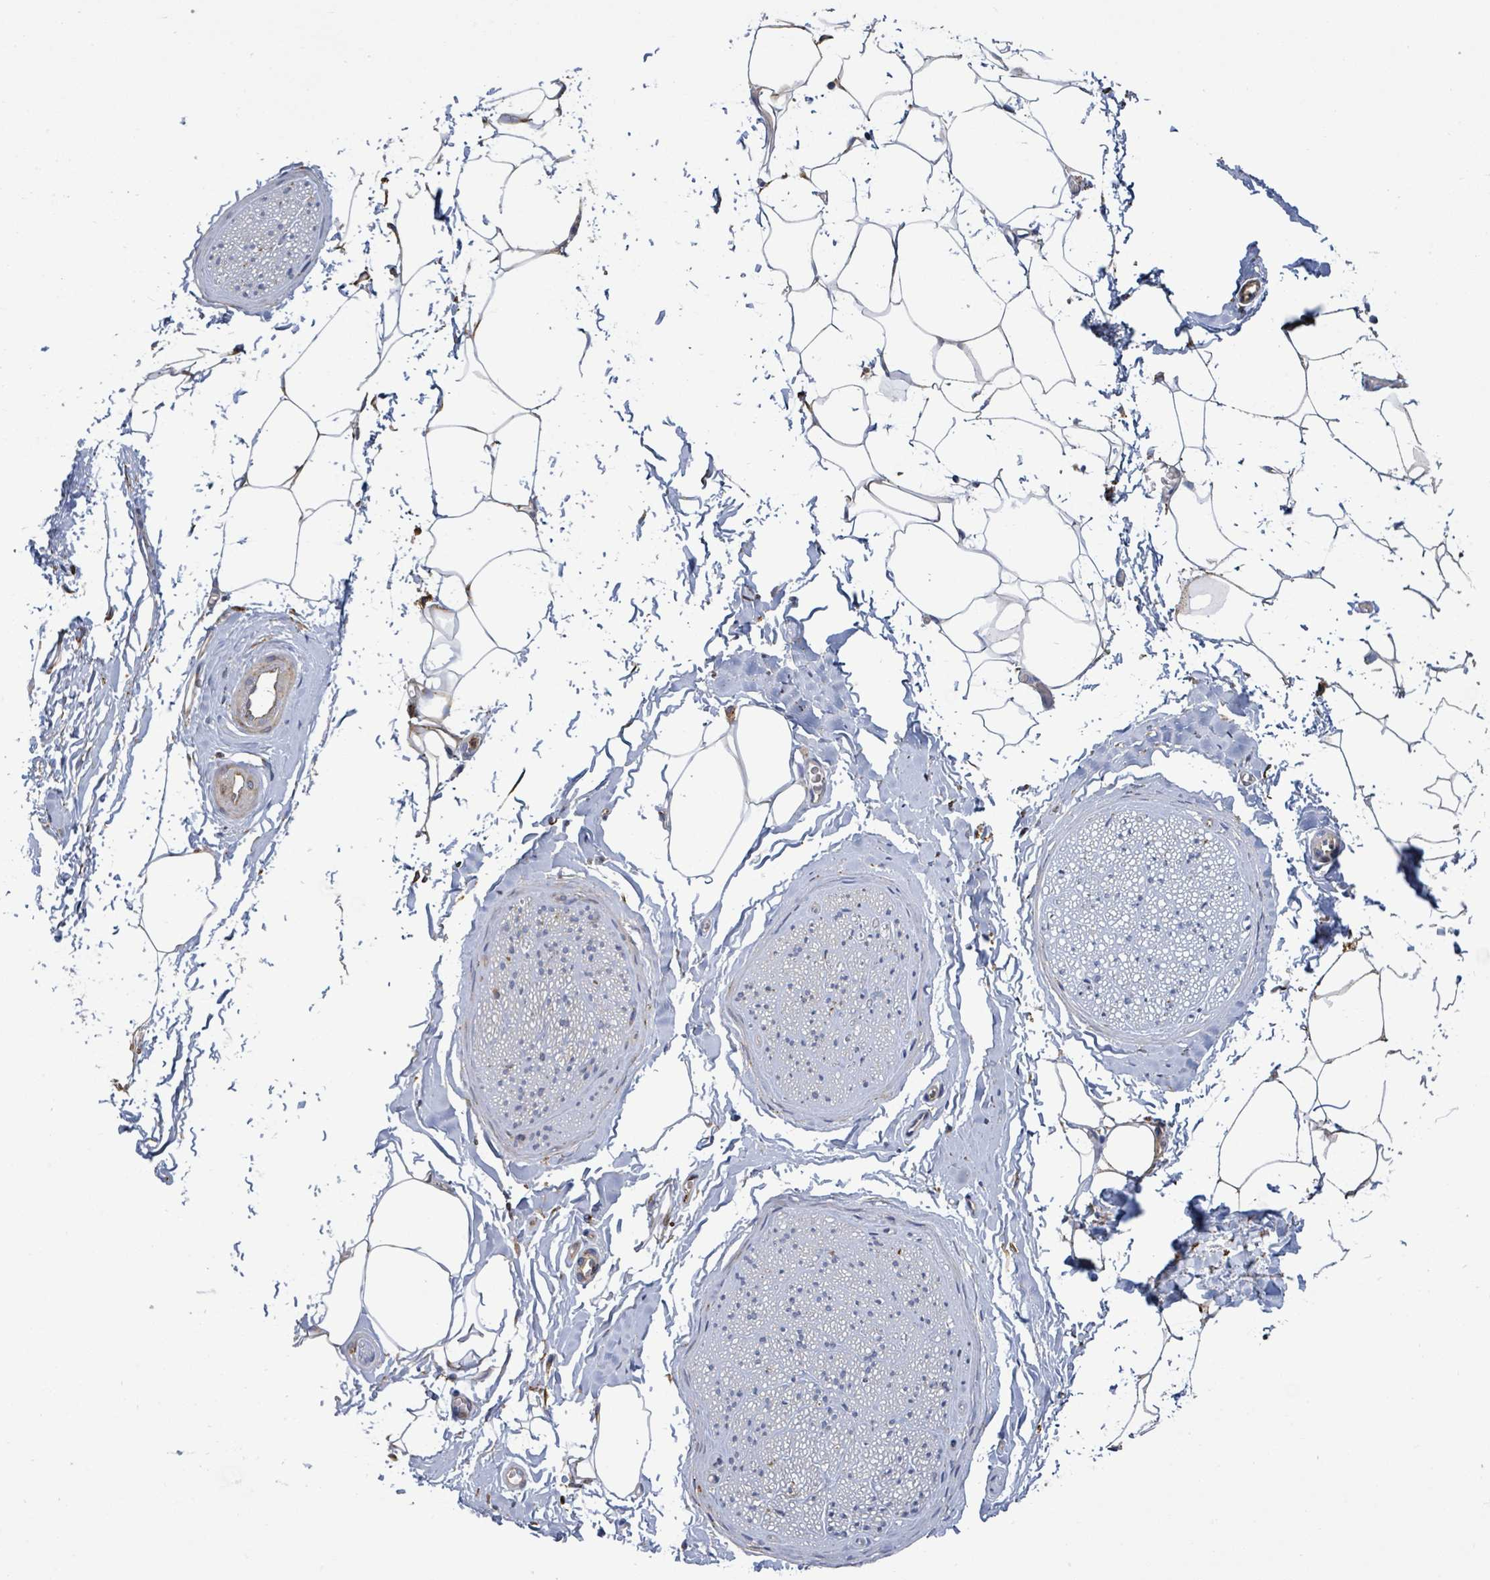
{"staining": {"intensity": "moderate", "quantity": "25%-75%", "location": "cytoplasmic/membranous"}, "tissue": "adipose tissue", "cell_type": "Adipocytes", "image_type": "normal", "snomed": [{"axis": "morphology", "description": "Normal tissue, NOS"}, {"axis": "morphology", "description": "Adenocarcinoma, High grade"}, {"axis": "topography", "description": "Prostate"}, {"axis": "topography", "description": "Peripheral nerve tissue"}], "caption": "Immunohistochemical staining of unremarkable adipose tissue demonstrates medium levels of moderate cytoplasmic/membranous staining in approximately 25%-75% of adipocytes.", "gene": "RFPL4AL1", "patient": {"sex": "male", "age": 68}}